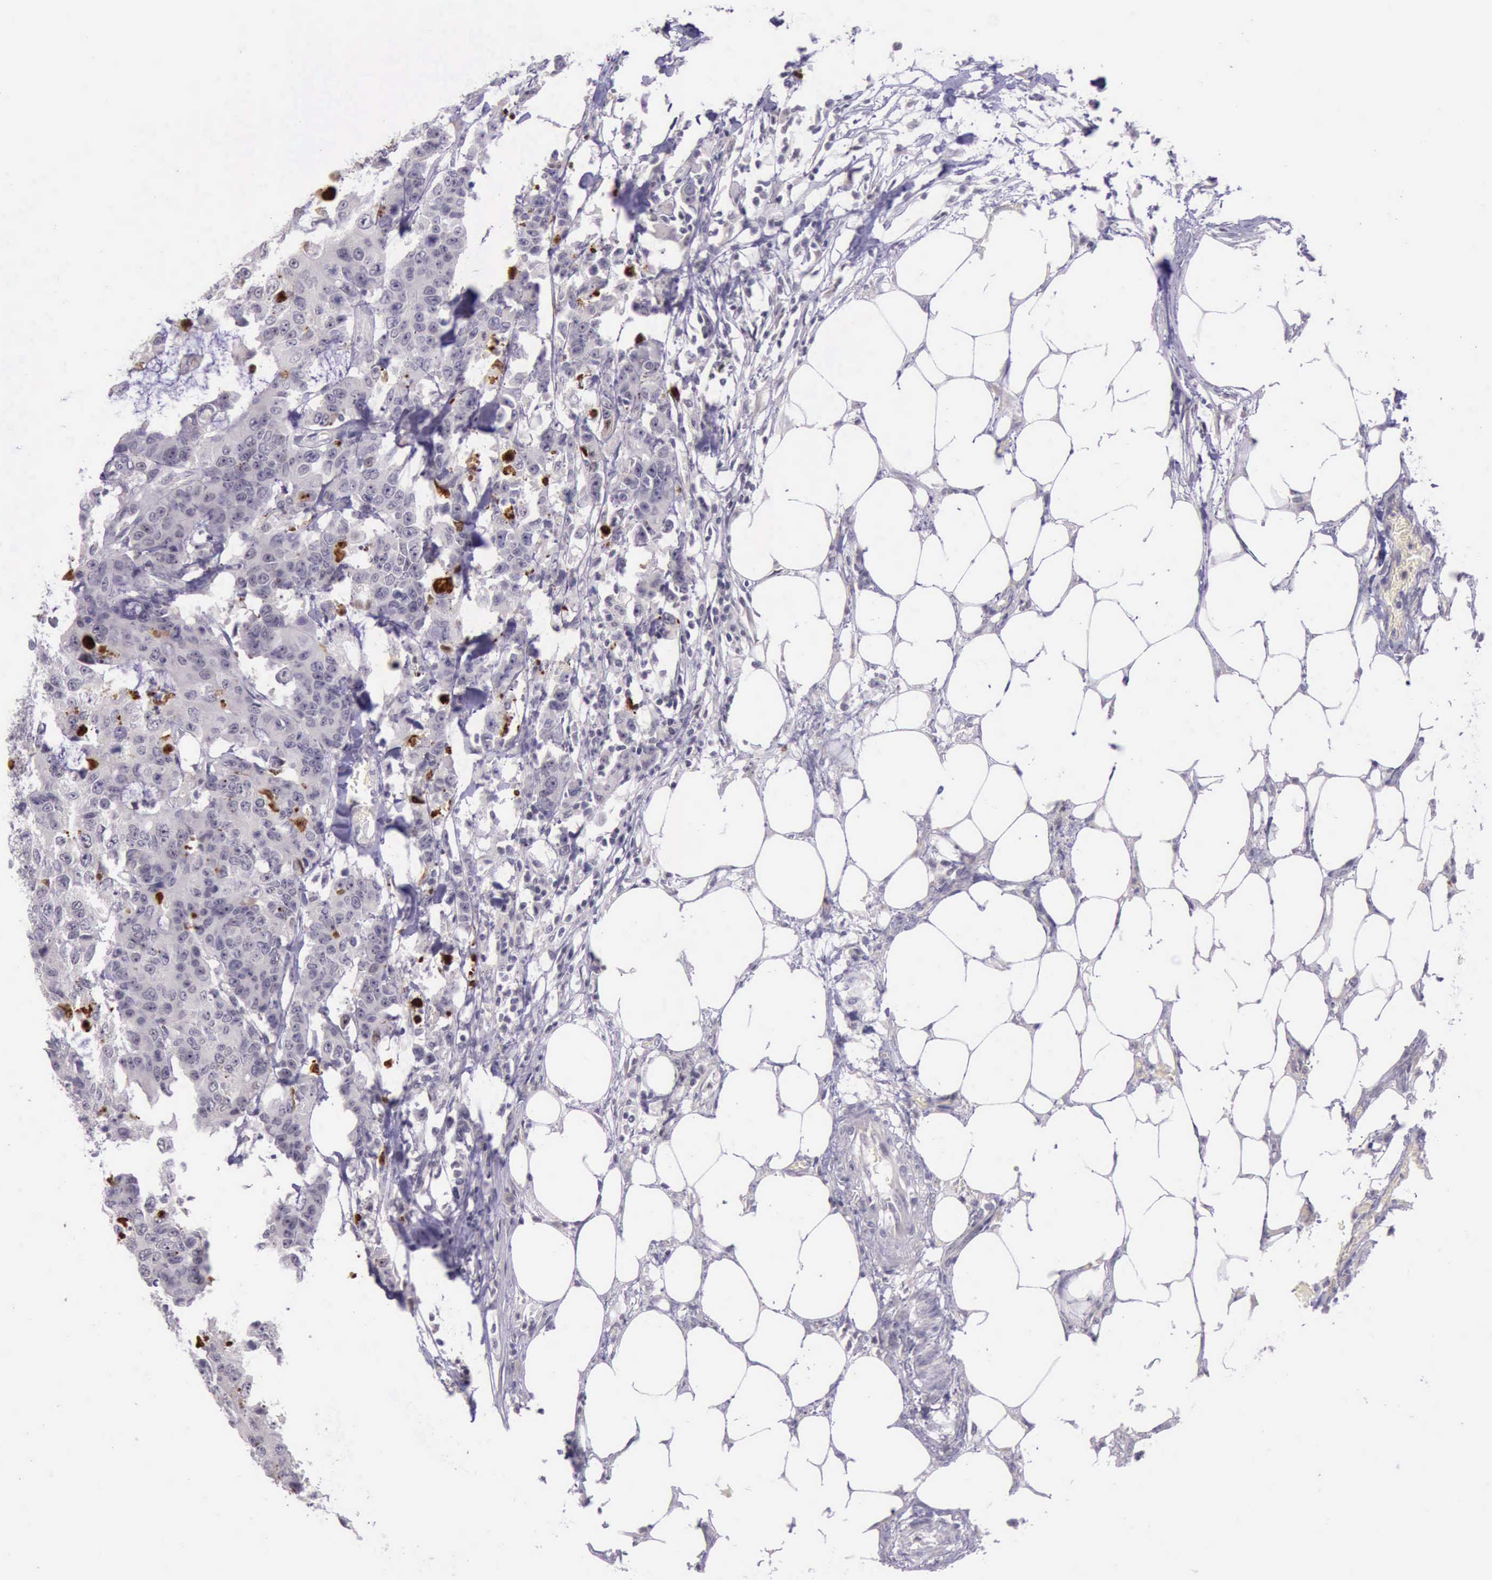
{"staining": {"intensity": "strong", "quantity": "<25%", "location": "nuclear"}, "tissue": "colorectal cancer", "cell_type": "Tumor cells", "image_type": "cancer", "snomed": [{"axis": "morphology", "description": "Adenocarcinoma, NOS"}, {"axis": "topography", "description": "Colon"}], "caption": "Immunohistochemistry (IHC) (DAB (3,3'-diaminobenzidine)) staining of human colorectal adenocarcinoma exhibits strong nuclear protein staining in about <25% of tumor cells. (Stains: DAB in brown, nuclei in blue, Microscopy: brightfield microscopy at high magnification).", "gene": "PARP1", "patient": {"sex": "female", "age": 86}}